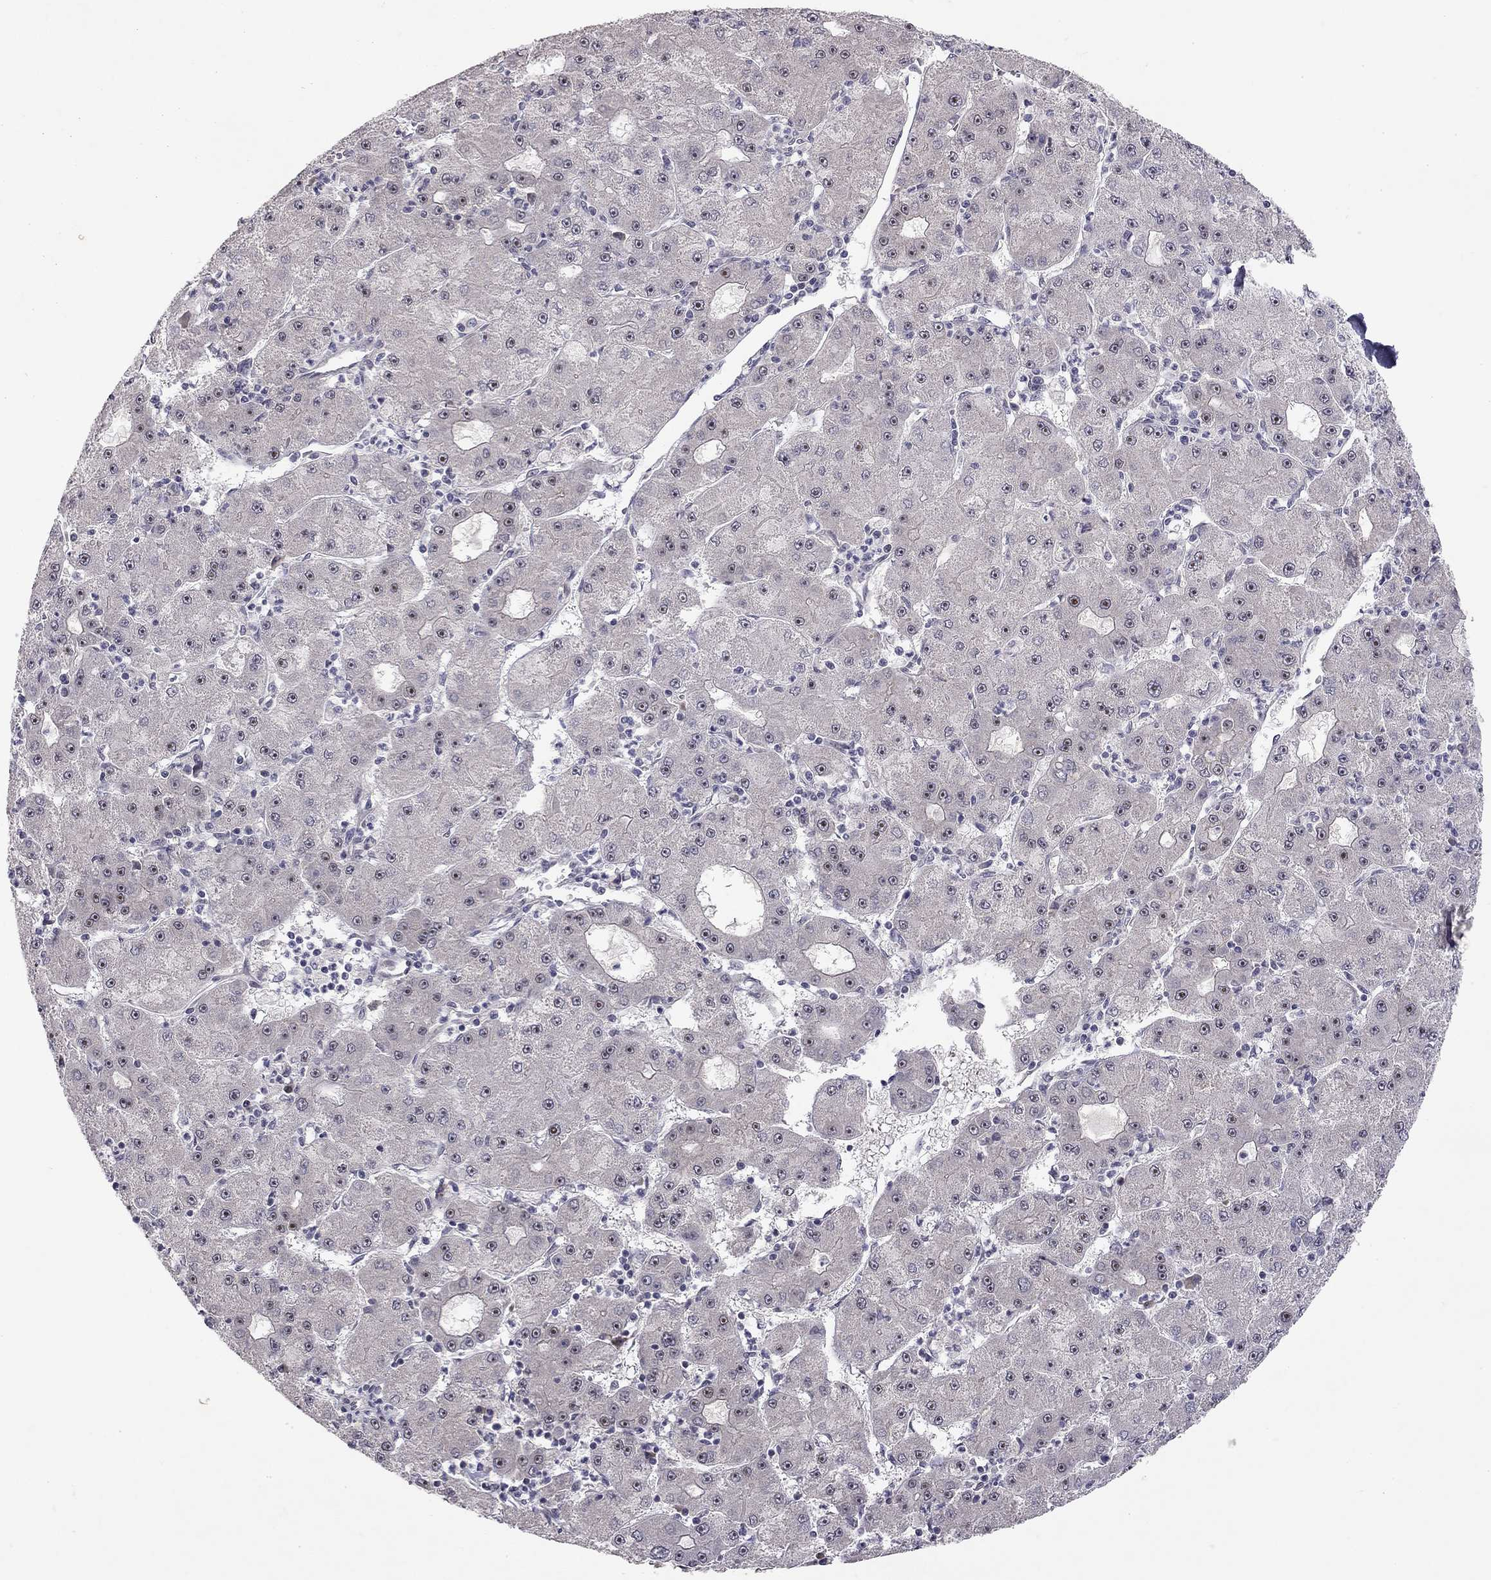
{"staining": {"intensity": "moderate", "quantity": "<25%", "location": "nuclear"}, "tissue": "liver cancer", "cell_type": "Tumor cells", "image_type": "cancer", "snomed": [{"axis": "morphology", "description": "Carcinoma, Hepatocellular, NOS"}, {"axis": "topography", "description": "Liver"}], "caption": "Immunohistochemical staining of human hepatocellular carcinoma (liver) reveals low levels of moderate nuclear staining in about <25% of tumor cells.", "gene": "STXBP6", "patient": {"sex": "male", "age": 73}}